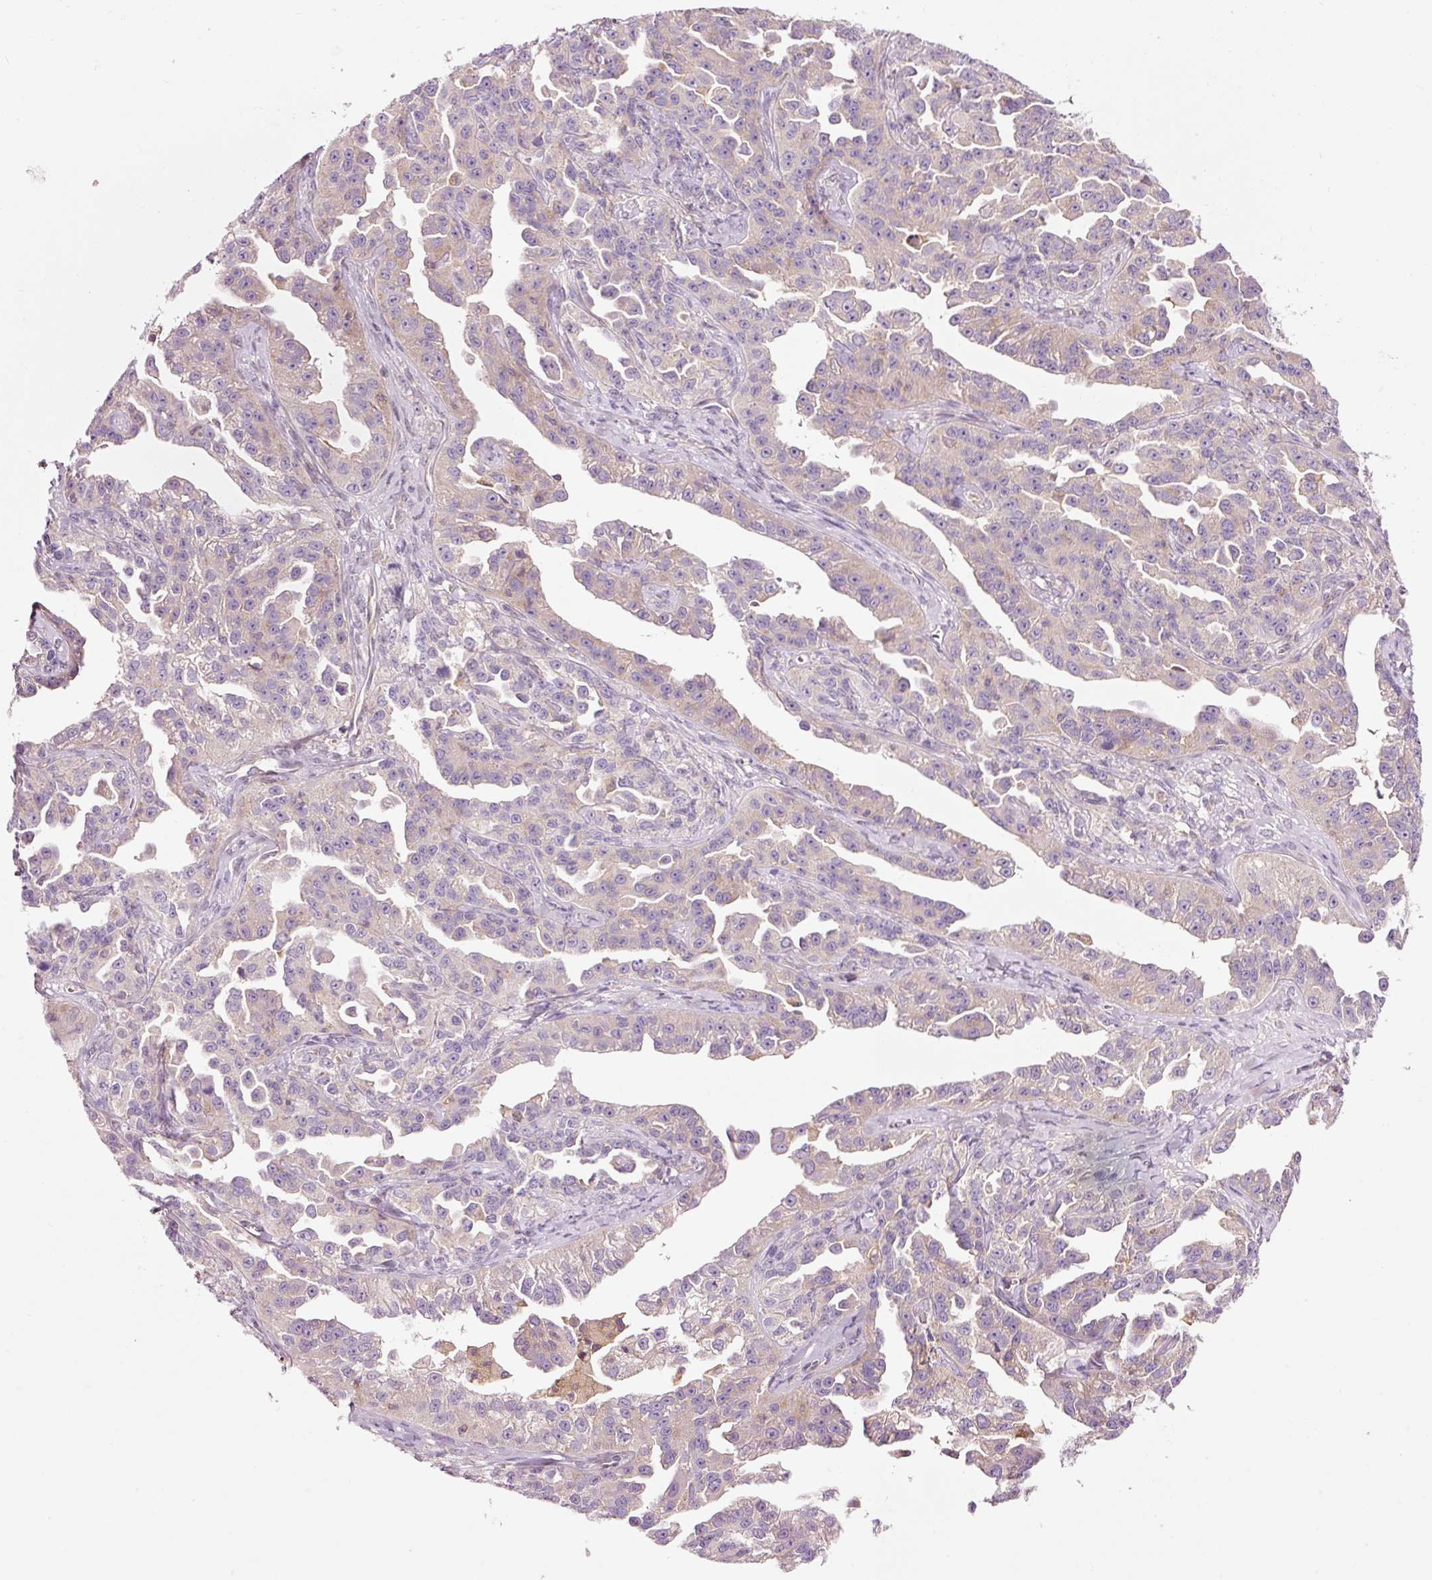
{"staining": {"intensity": "weak", "quantity": "25%-75%", "location": "cytoplasmic/membranous"}, "tissue": "ovarian cancer", "cell_type": "Tumor cells", "image_type": "cancer", "snomed": [{"axis": "morphology", "description": "Cystadenocarcinoma, serous, NOS"}, {"axis": "topography", "description": "Ovary"}], "caption": "The immunohistochemical stain highlights weak cytoplasmic/membranous positivity in tumor cells of ovarian serous cystadenocarcinoma tissue. (DAB (3,3'-diaminobenzidine) IHC with brightfield microscopy, high magnification).", "gene": "NAPA", "patient": {"sex": "female", "age": 75}}